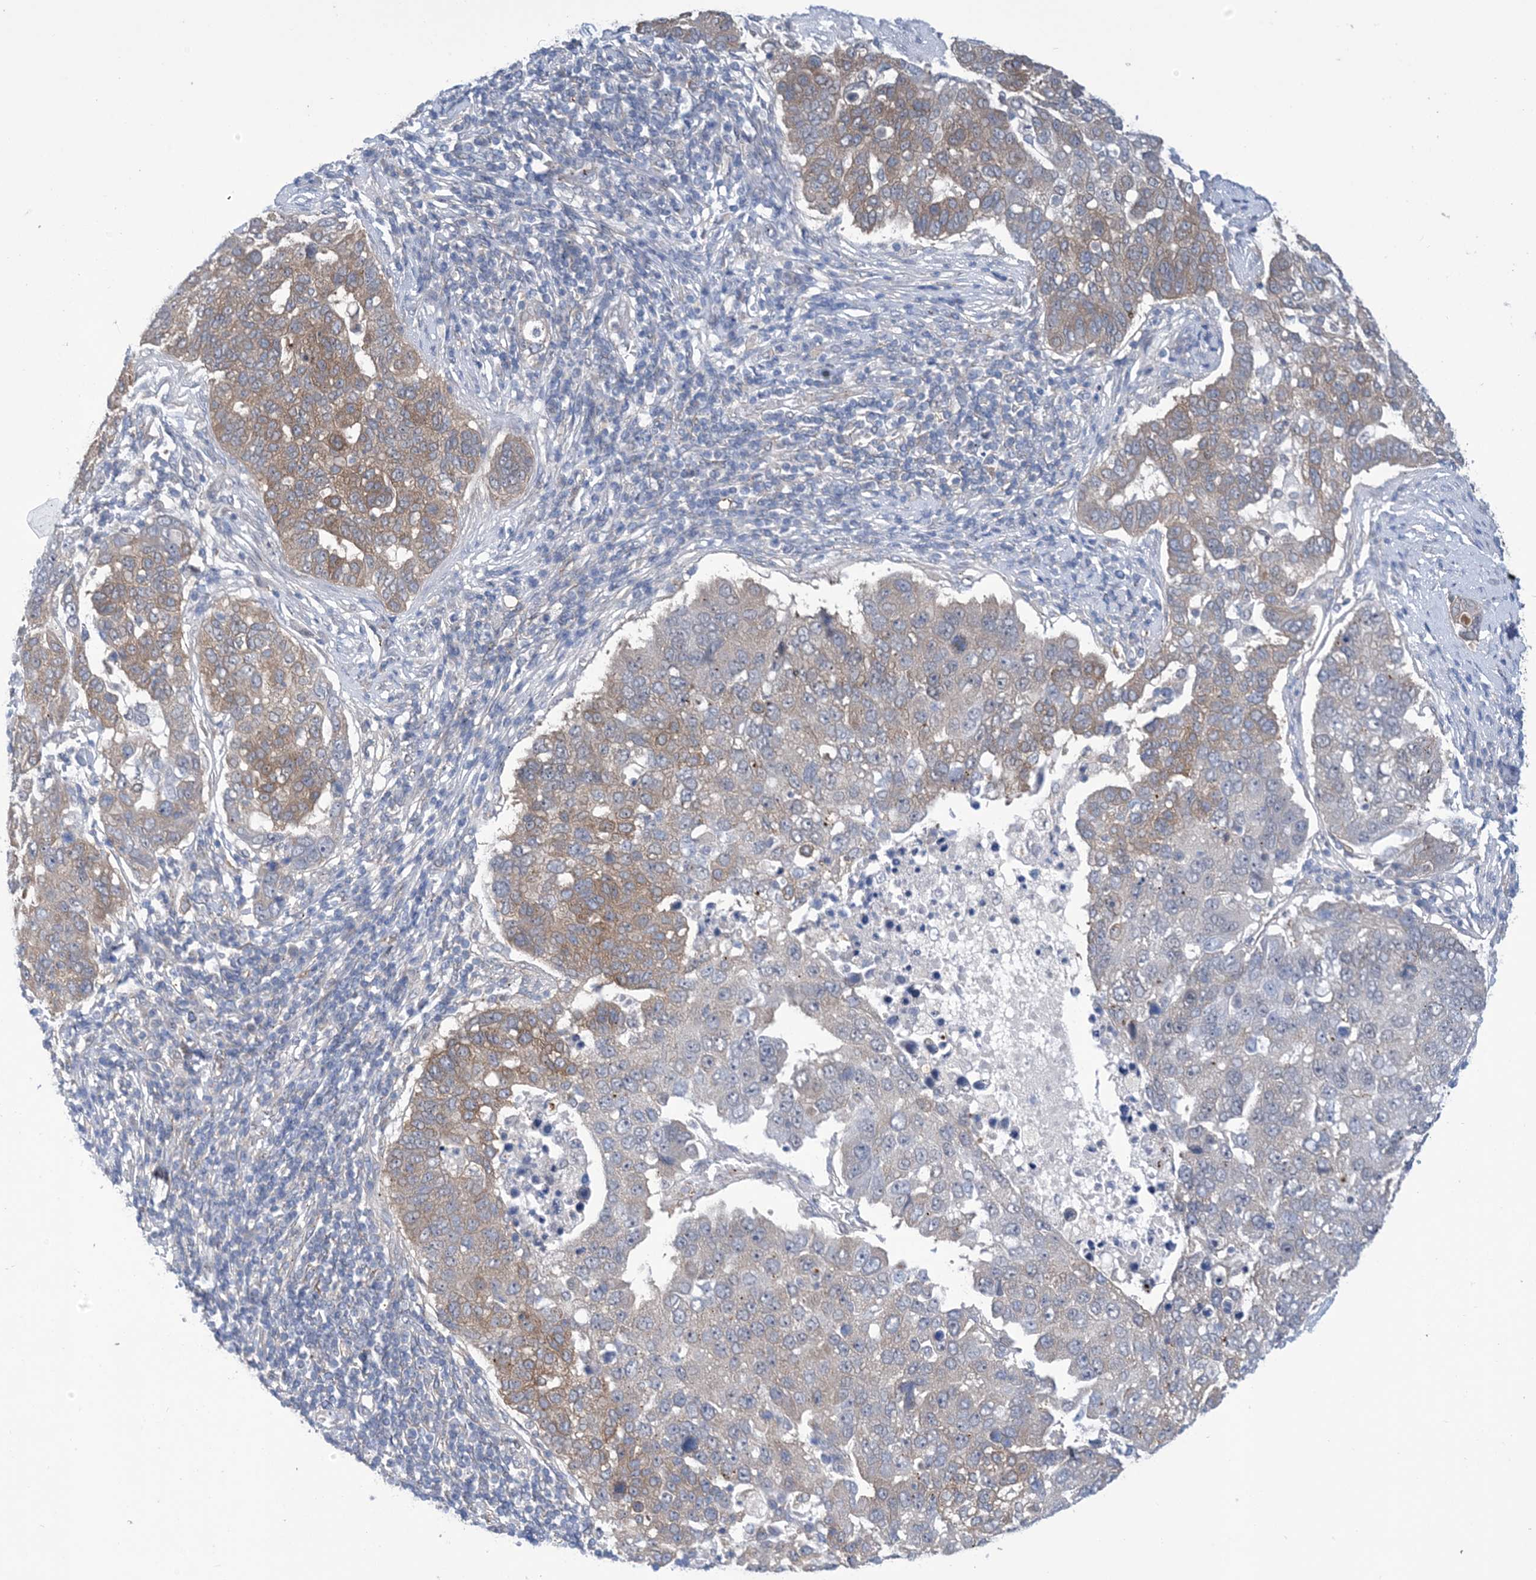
{"staining": {"intensity": "moderate", "quantity": "25%-75%", "location": "cytoplasmic/membranous"}, "tissue": "pancreatic cancer", "cell_type": "Tumor cells", "image_type": "cancer", "snomed": [{"axis": "morphology", "description": "Adenocarcinoma, NOS"}, {"axis": "topography", "description": "Pancreas"}], "caption": "Pancreatic cancer (adenocarcinoma) was stained to show a protein in brown. There is medium levels of moderate cytoplasmic/membranous staining in about 25%-75% of tumor cells.", "gene": "EHBP1", "patient": {"sex": "female", "age": 61}}